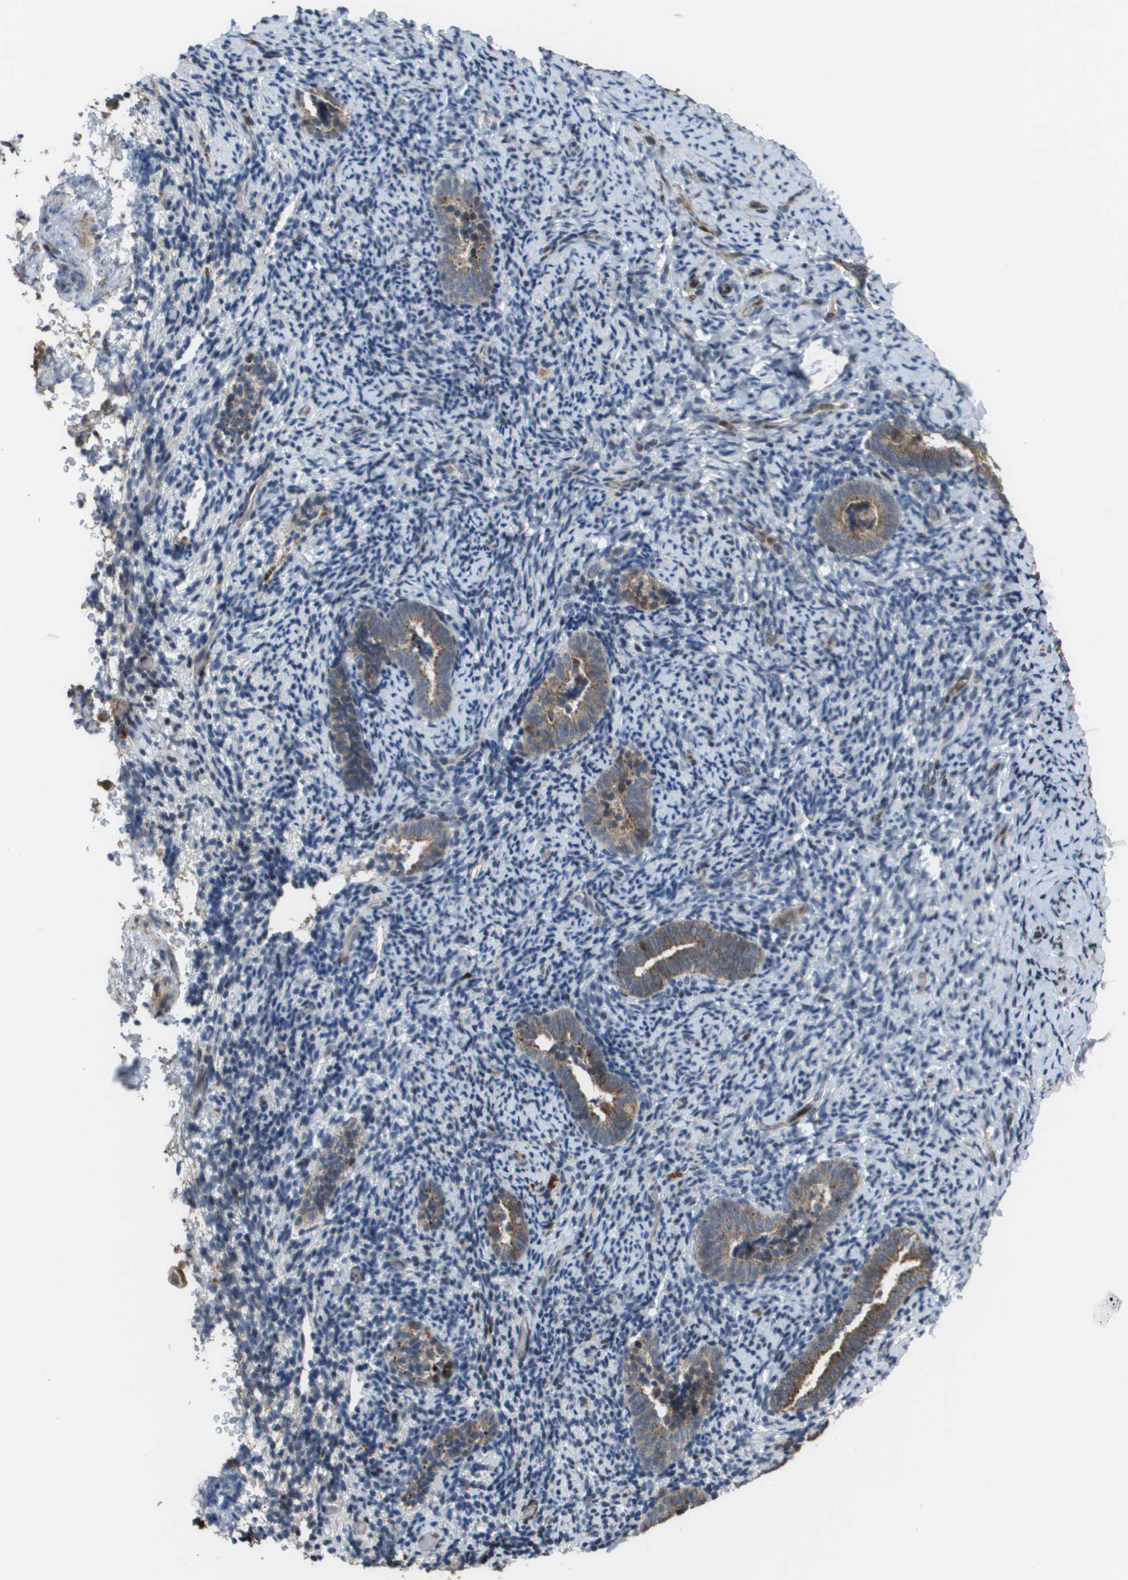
{"staining": {"intensity": "negative", "quantity": "none", "location": "none"}, "tissue": "endometrium", "cell_type": "Cells in endometrial stroma", "image_type": "normal", "snomed": [{"axis": "morphology", "description": "Normal tissue, NOS"}, {"axis": "topography", "description": "Endometrium"}], "caption": "IHC image of benign endometrium: human endometrium stained with DAB displays no significant protein expression in cells in endometrial stroma.", "gene": "AXIN2", "patient": {"sex": "female", "age": 51}}